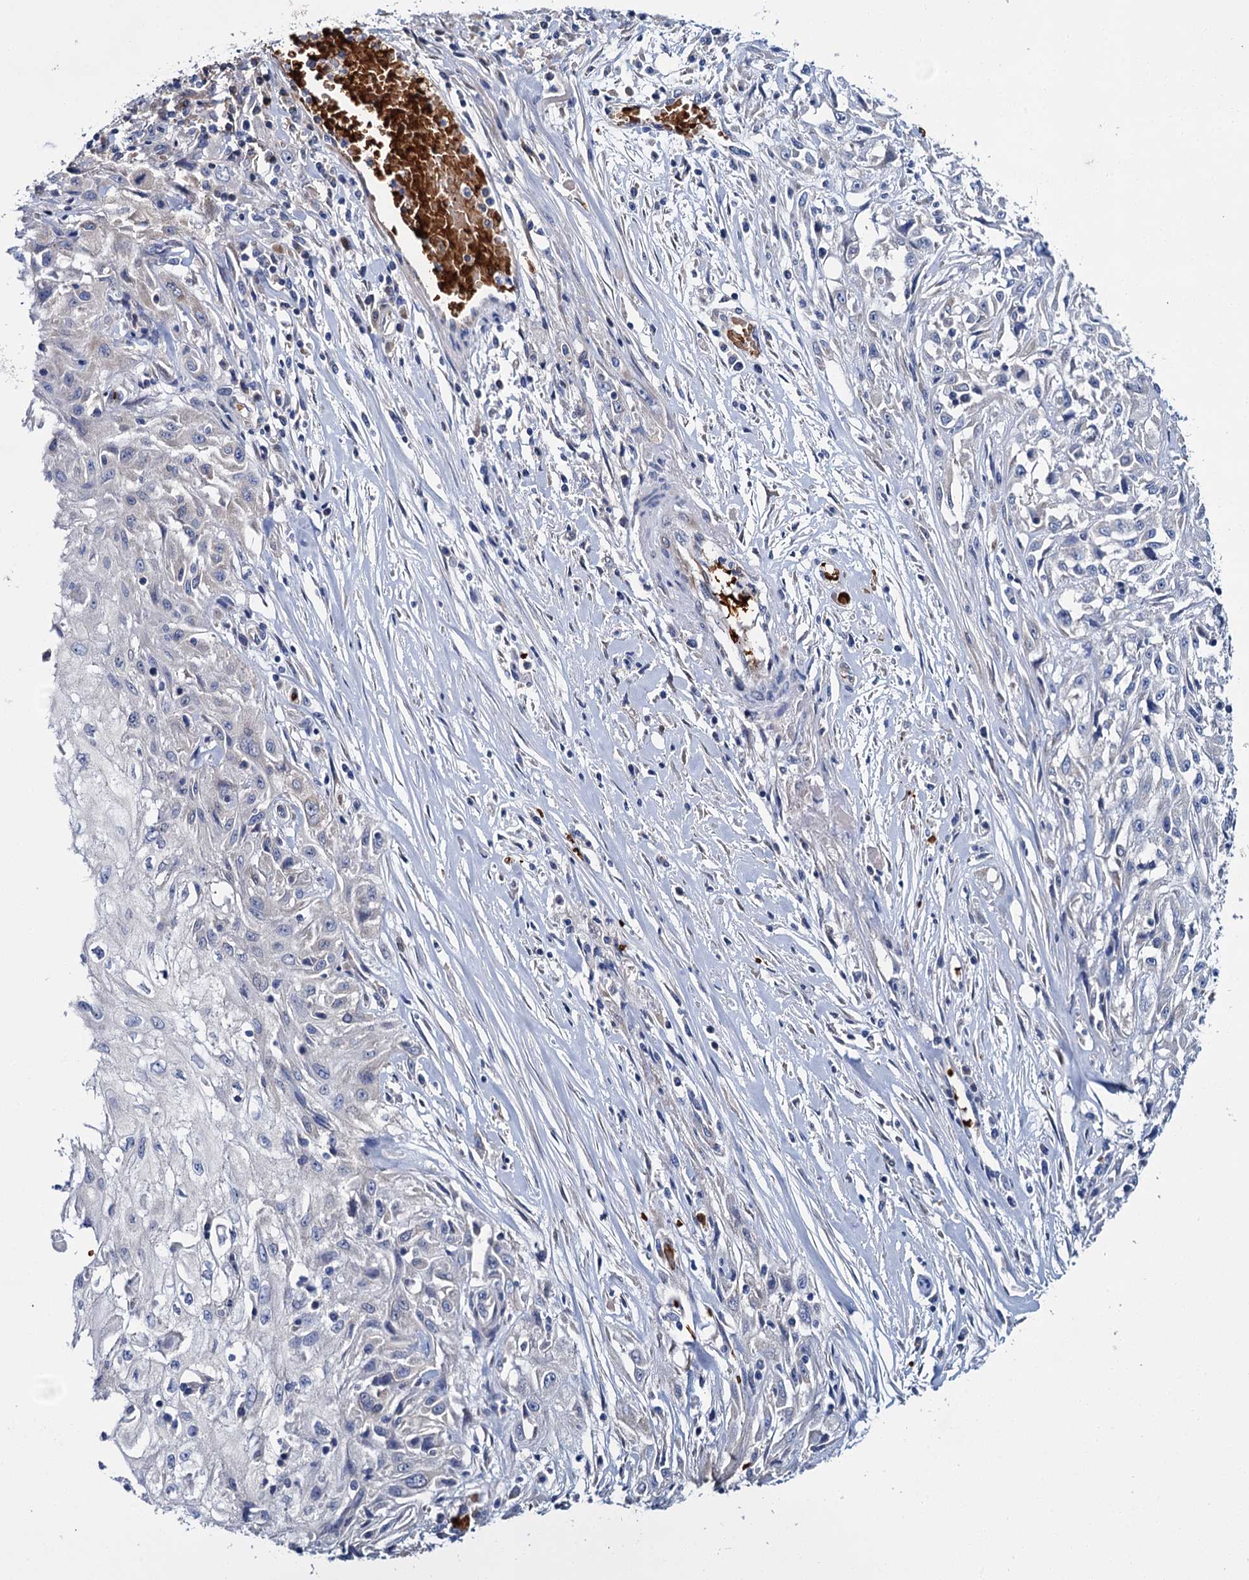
{"staining": {"intensity": "negative", "quantity": "none", "location": "none"}, "tissue": "skin cancer", "cell_type": "Tumor cells", "image_type": "cancer", "snomed": [{"axis": "morphology", "description": "Squamous cell carcinoma, NOS"}, {"axis": "morphology", "description": "Squamous cell carcinoma, metastatic, NOS"}, {"axis": "topography", "description": "Skin"}, {"axis": "topography", "description": "Lymph node"}], "caption": "A micrograph of skin cancer stained for a protein shows no brown staining in tumor cells. The staining was performed using DAB to visualize the protein expression in brown, while the nuclei were stained in blue with hematoxylin (Magnification: 20x).", "gene": "ATG2A", "patient": {"sex": "male", "age": 75}}